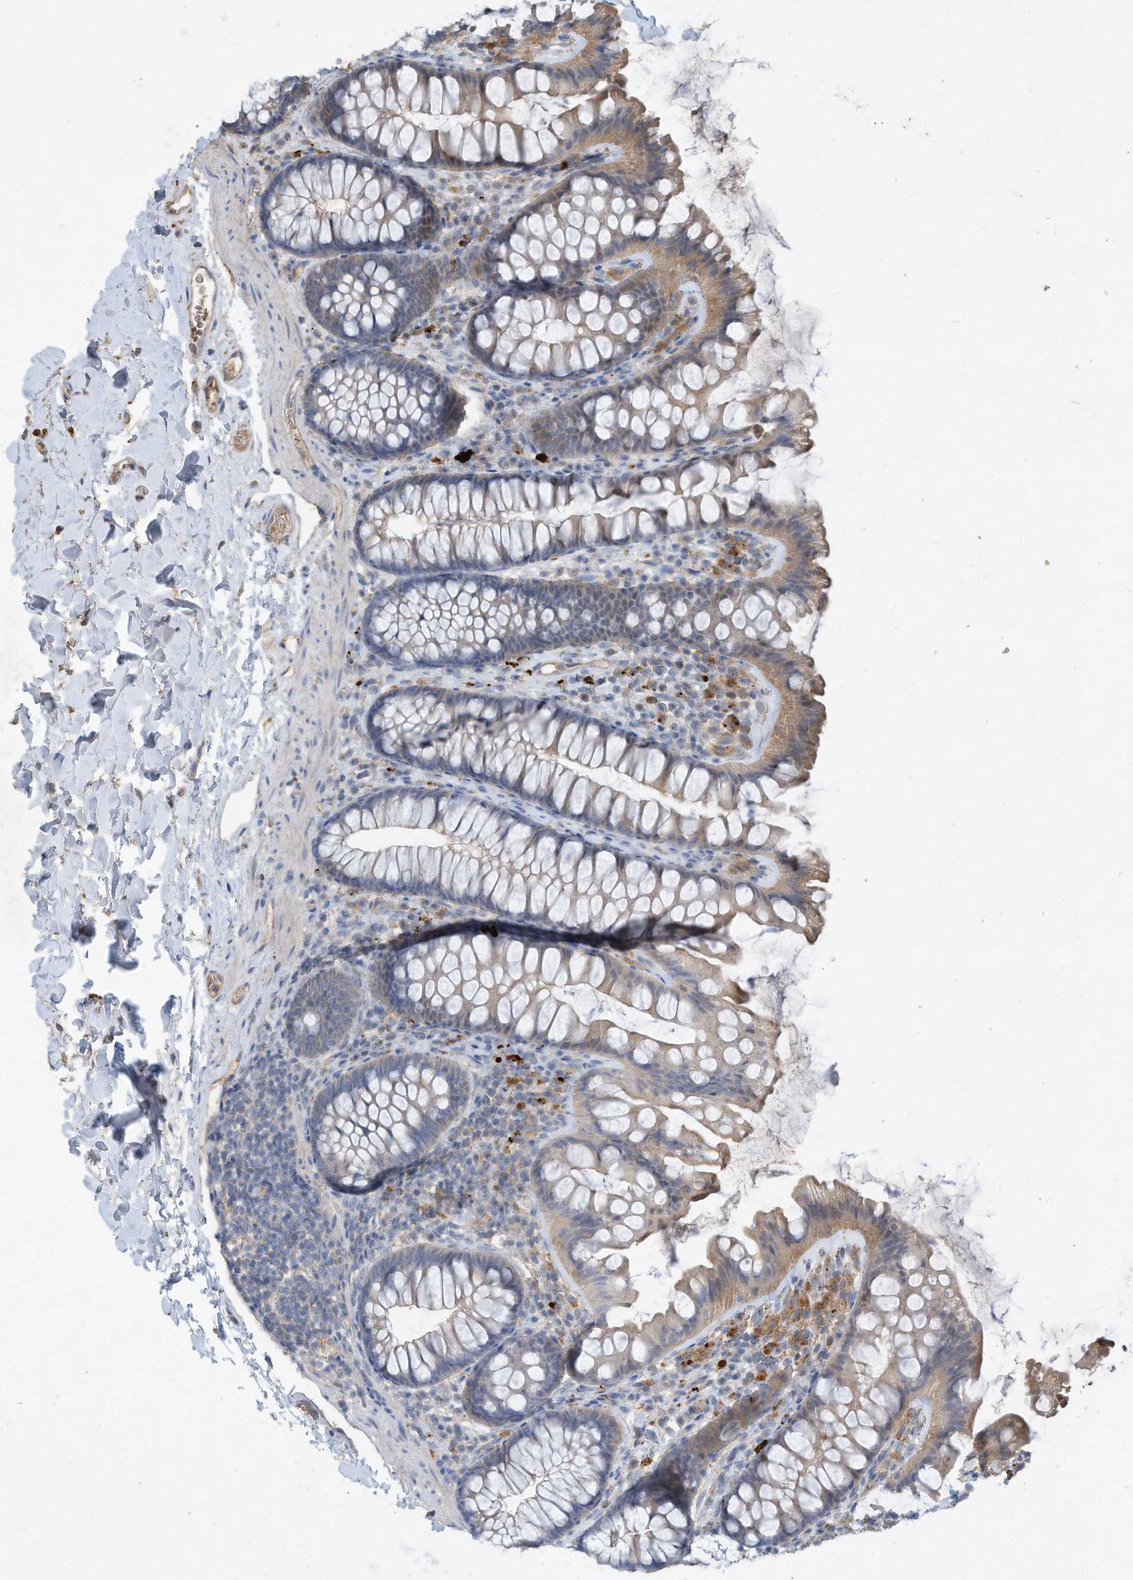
{"staining": {"intensity": "weak", "quantity": ">75%", "location": "cytoplasmic/membranous"}, "tissue": "colon", "cell_type": "Endothelial cells", "image_type": "normal", "snomed": [{"axis": "morphology", "description": "Normal tissue, NOS"}, {"axis": "topography", "description": "Colon"}], "caption": "DAB immunohistochemical staining of benign colon shows weak cytoplasmic/membranous protein expression in about >75% of endothelial cells.", "gene": "CAPN13", "patient": {"sex": "female", "age": 62}}